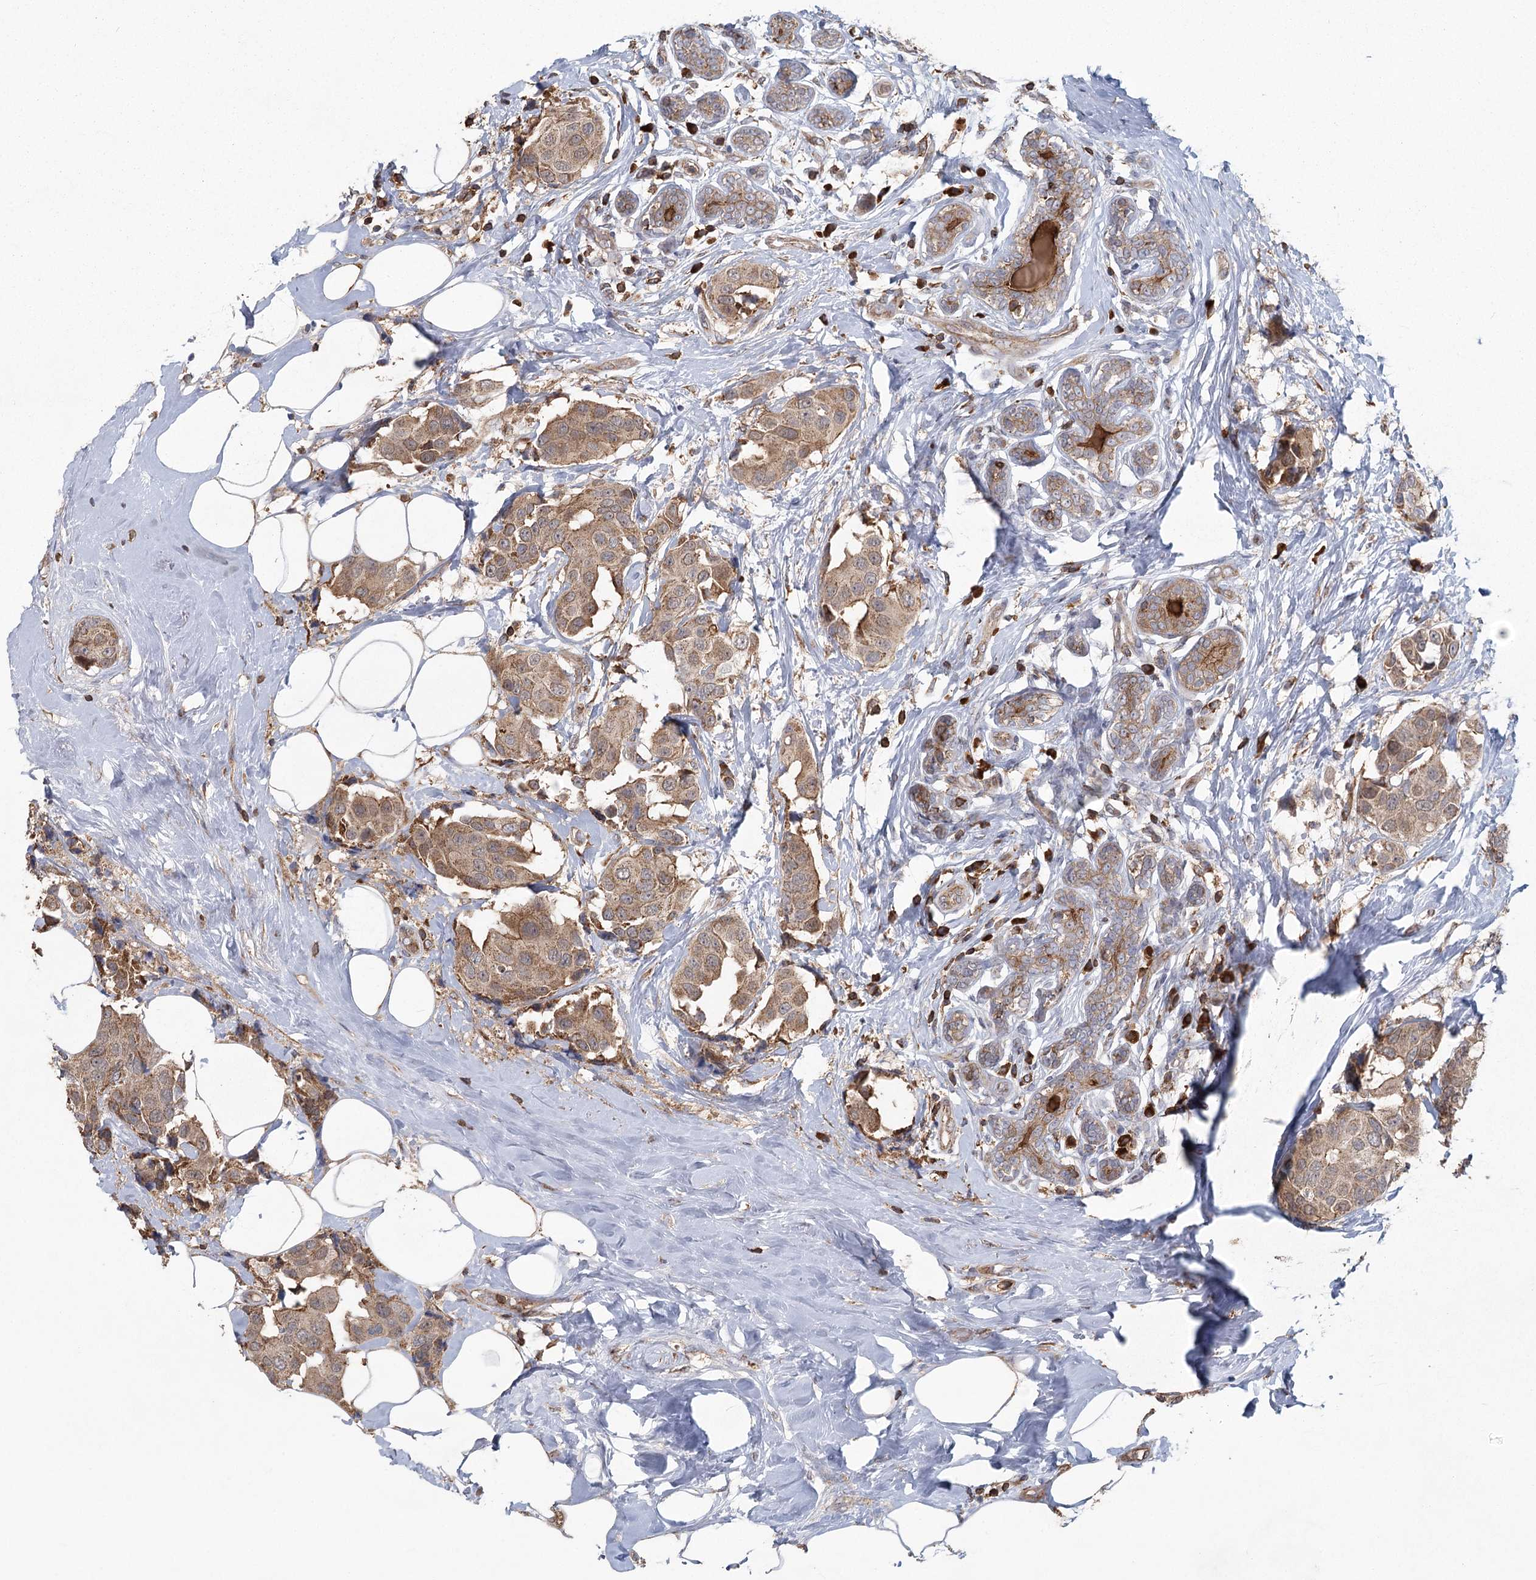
{"staining": {"intensity": "moderate", "quantity": ">75%", "location": "cytoplasmic/membranous"}, "tissue": "breast cancer", "cell_type": "Tumor cells", "image_type": "cancer", "snomed": [{"axis": "morphology", "description": "Normal tissue, NOS"}, {"axis": "morphology", "description": "Duct carcinoma"}, {"axis": "topography", "description": "Breast"}], "caption": "Immunohistochemical staining of human invasive ductal carcinoma (breast) shows medium levels of moderate cytoplasmic/membranous expression in about >75% of tumor cells. The protein of interest is shown in brown color, while the nuclei are stained blue.", "gene": "PLEKHA7", "patient": {"sex": "female", "age": 39}}